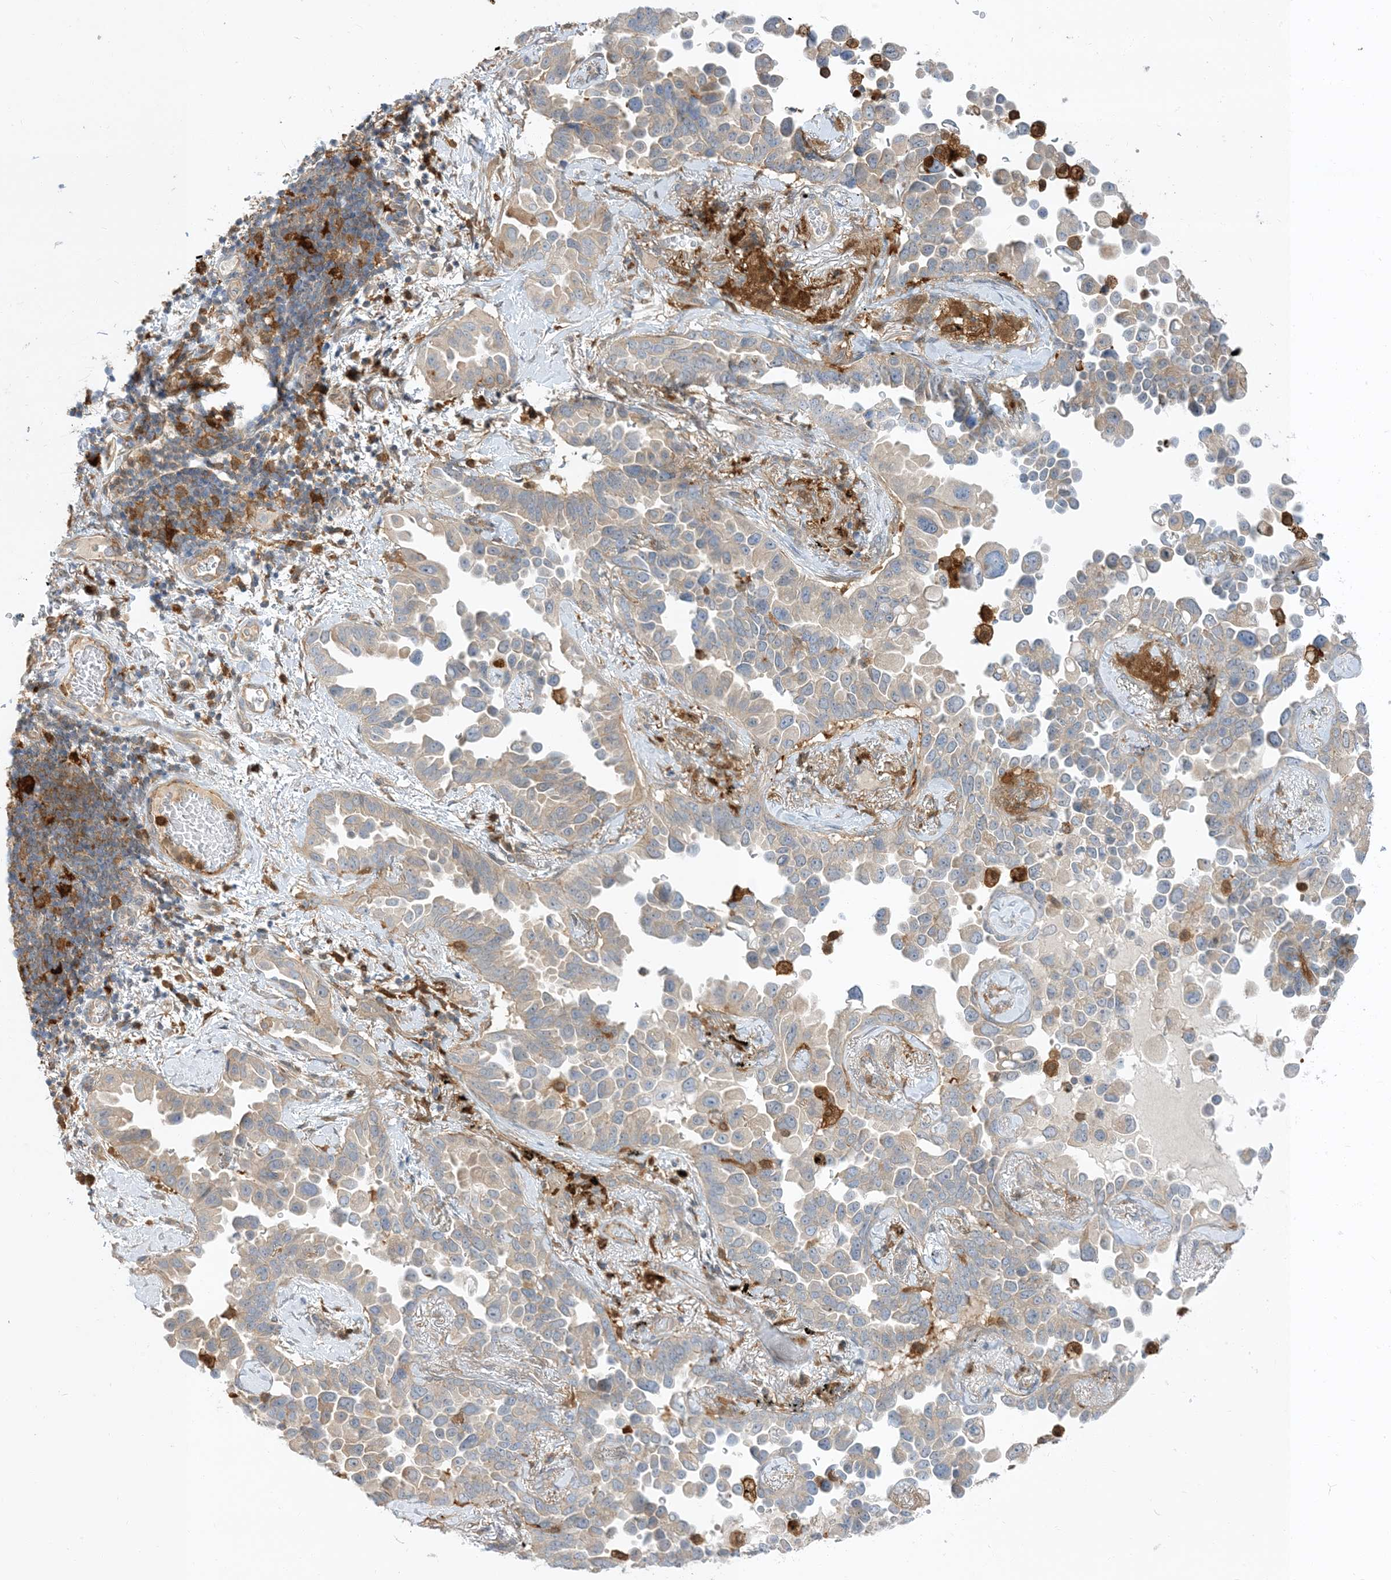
{"staining": {"intensity": "weak", "quantity": "<25%", "location": "cytoplasmic/membranous"}, "tissue": "lung cancer", "cell_type": "Tumor cells", "image_type": "cancer", "snomed": [{"axis": "morphology", "description": "Adenocarcinoma, NOS"}, {"axis": "topography", "description": "Lung"}], "caption": "Lung cancer stained for a protein using immunohistochemistry exhibits no positivity tumor cells.", "gene": "NAGK", "patient": {"sex": "female", "age": 67}}